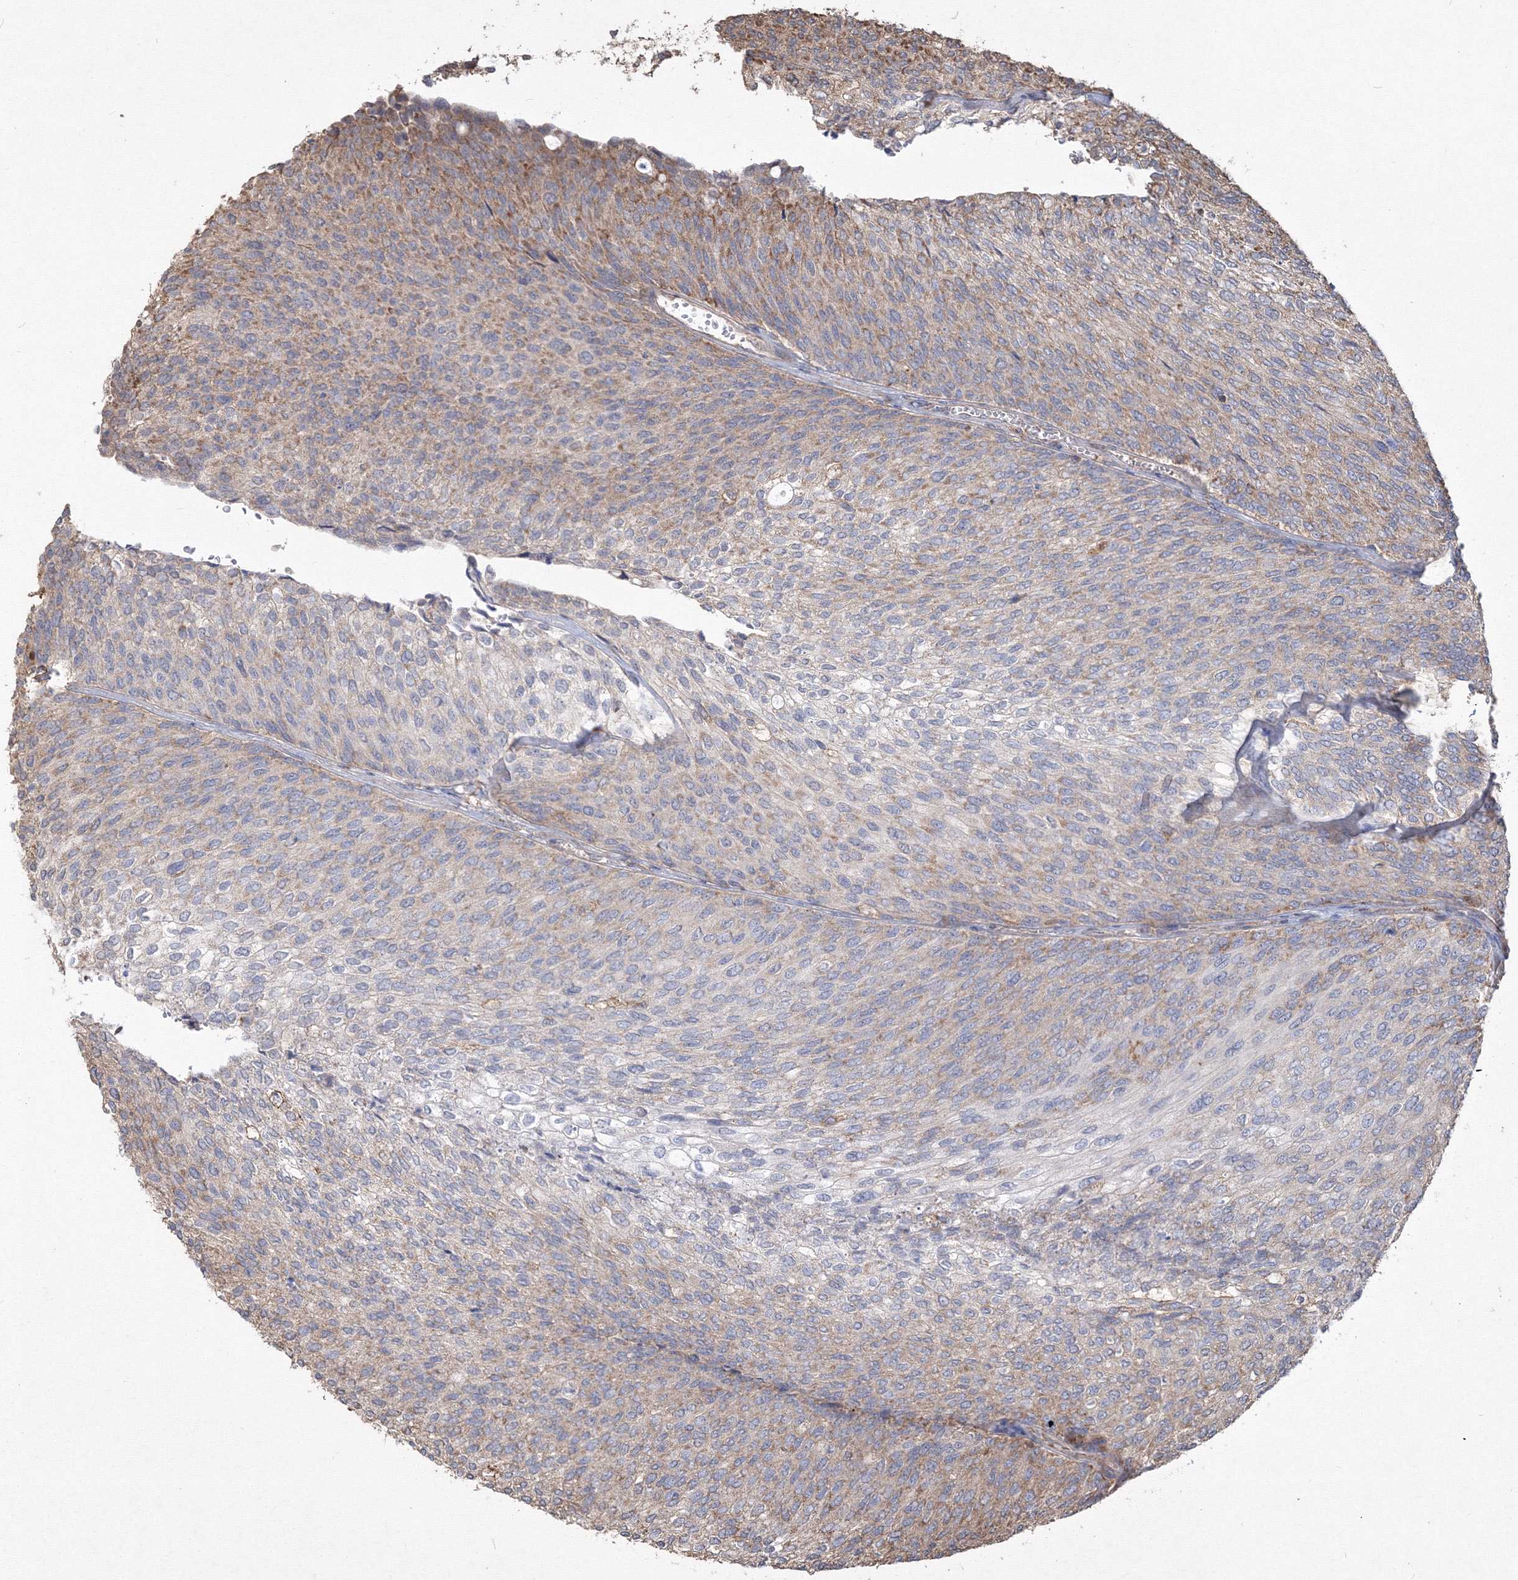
{"staining": {"intensity": "moderate", "quantity": "<25%", "location": "cytoplasmic/membranous"}, "tissue": "urothelial cancer", "cell_type": "Tumor cells", "image_type": "cancer", "snomed": [{"axis": "morphology", "description": "Urothelial carcinoma, Low grade"}, {"axis": "topography", "description": "Urinary bladder"}], "caption": "Immunohistochemical staining of human low-grade urothelial carcinoma demonstrates low levels of moderate cytoplasmic/membranous protein staining in approximately <25% of tumor cells.", "gene": "TMEM139", "patient": {"sex": "female", "age": 79}}